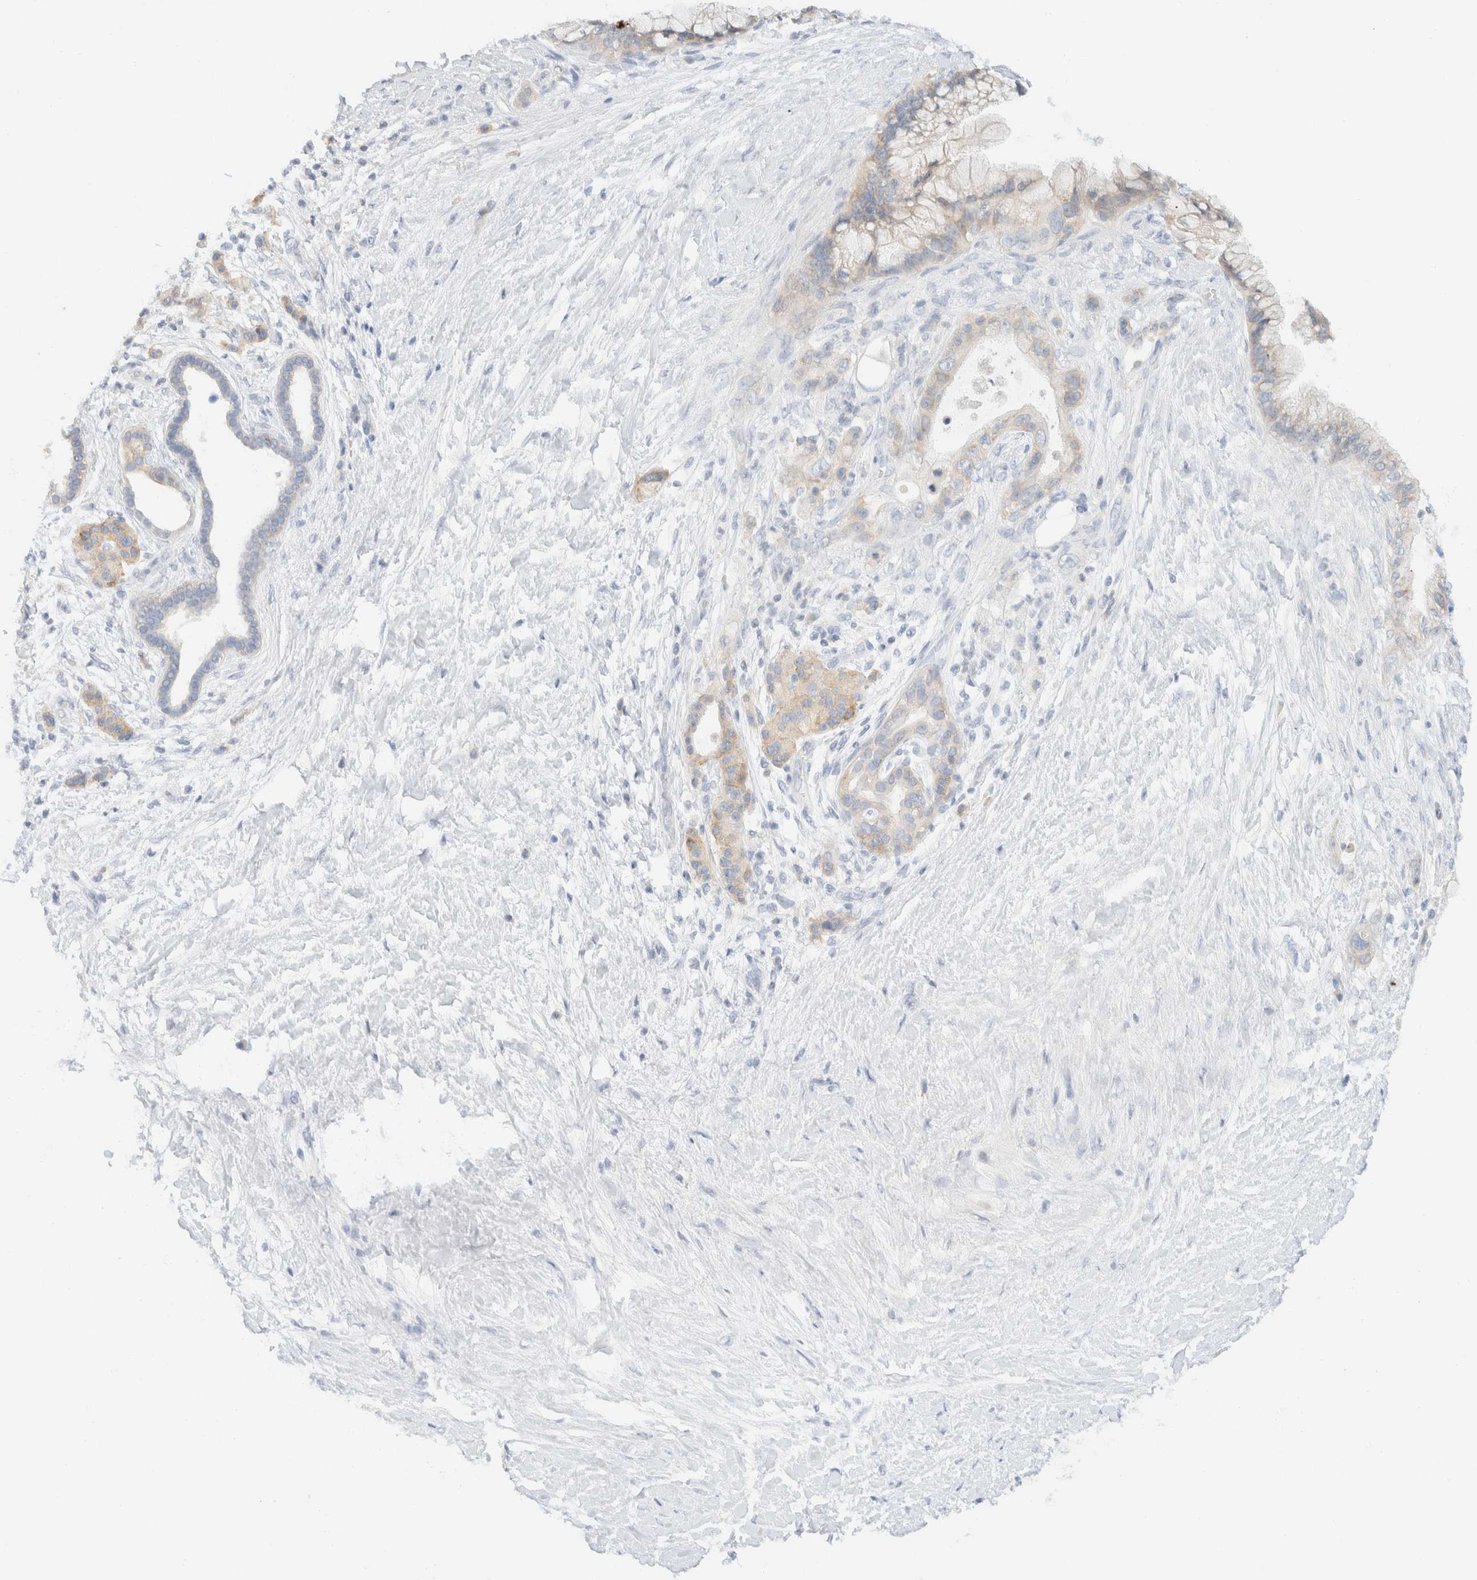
{"staining": {"intensity": "weak", "quantity": "<25%", "location": "cytoplasmic/membranous"}, "tissue": "pancreatic cancer", "cell_type": "Tumor cells", "image_type": "cancer", "snomed": [{"axis": "morphology", "description": "Adenocarcinoma, NOS"}, {"axis": "topography", "description": "Pancreas"}], "caption": "IHC photomicrograph of human adenocarcinoma (pancreatic) stained for a protein (brown), which reveals no staining in tumor cells.", "gene": "SH3GLB2", "patient": {"sex": "male", "age": 59}}